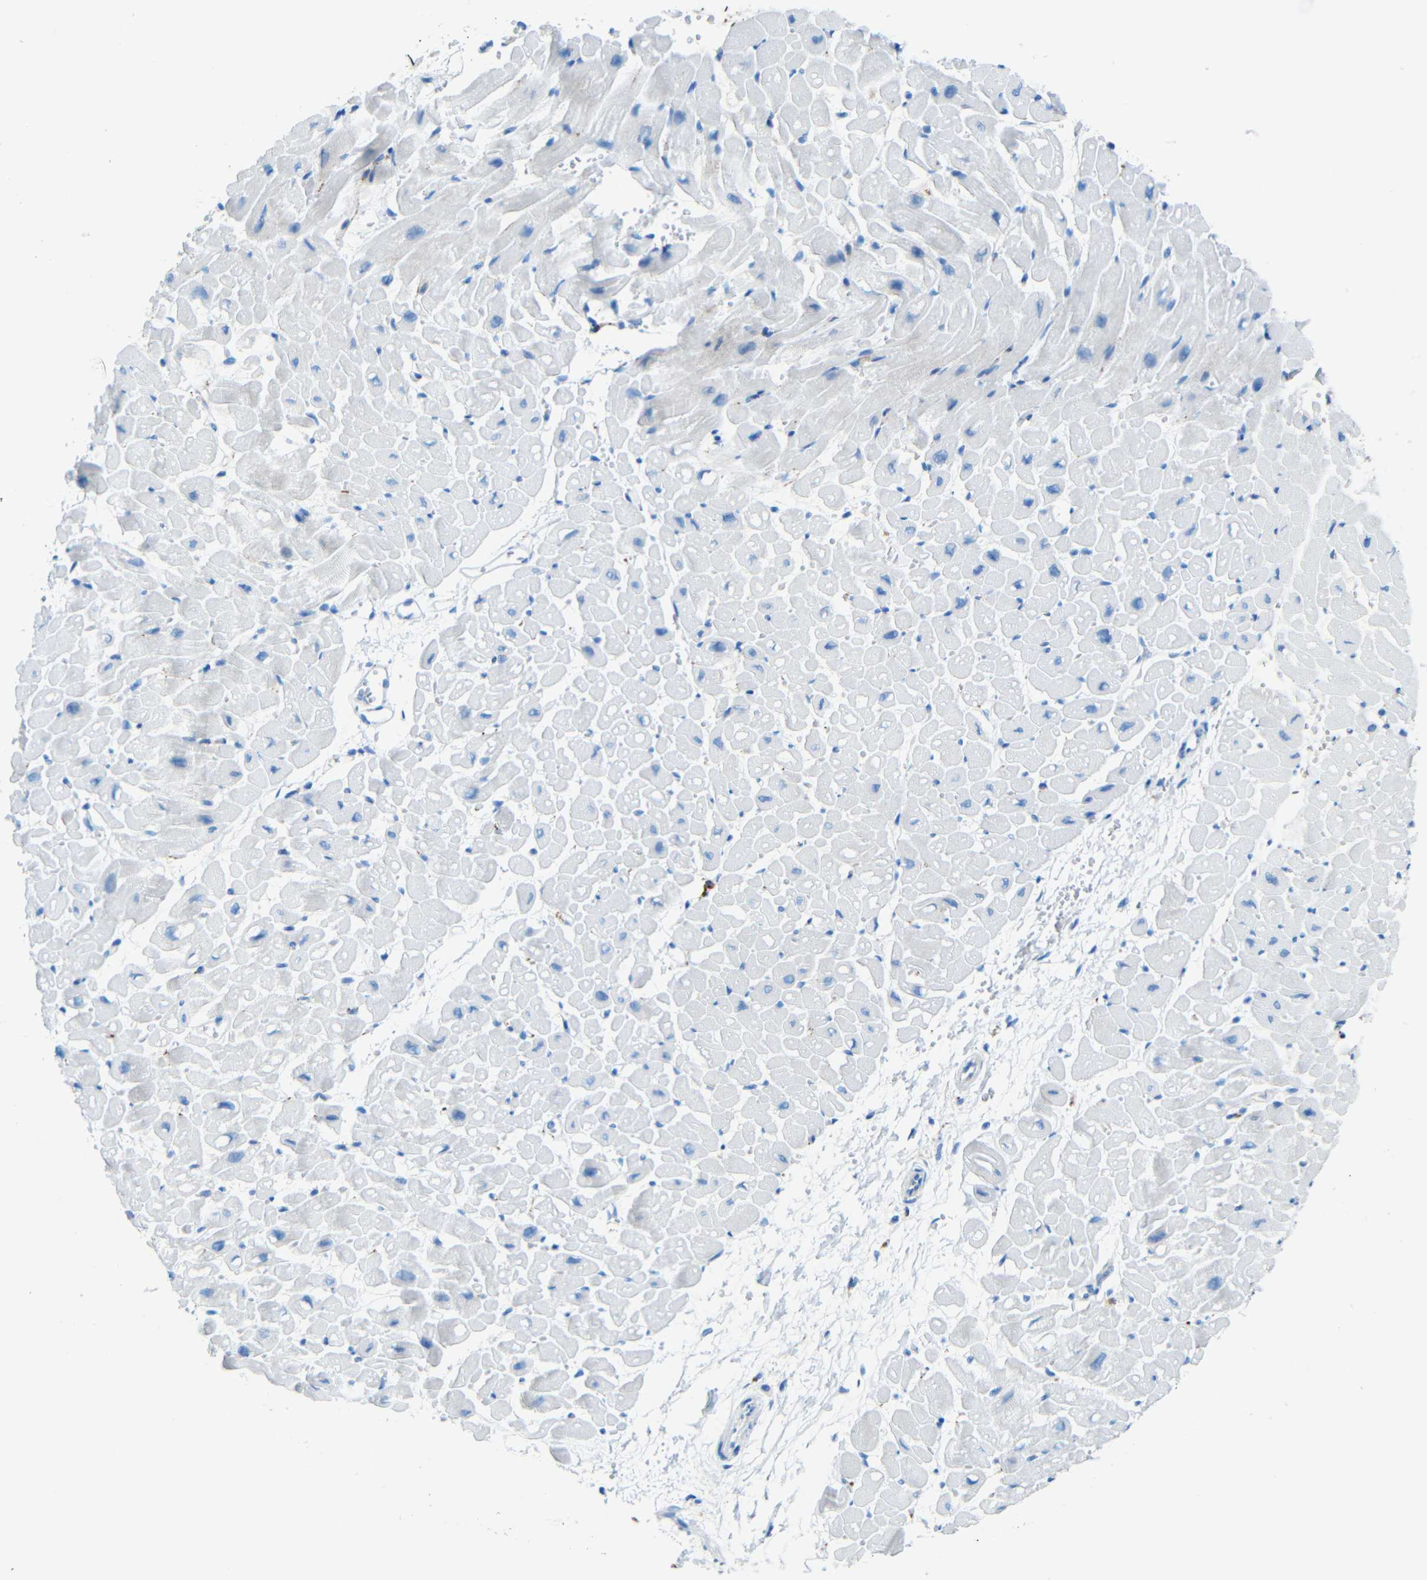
{"staining": {"intensity": "negative", "quantity": "none", "location": "none"}, "tissue": "heart muscle", "cell_type": "Cardiomyocytes", "image_type": "normal", "snomed": [{"axis": "morphology", "description": "Normal tissue, NOS"}, {"axis": "topography", "description": "Heart"}], "caption": "Immunohistochemistry of benign heart muscle shows no expression in cardiomyocytes. (DAB immunohistochemistry, high magnification).", "gene": "TUBB4B", "patient": {"sex": "male", "age": 45}}